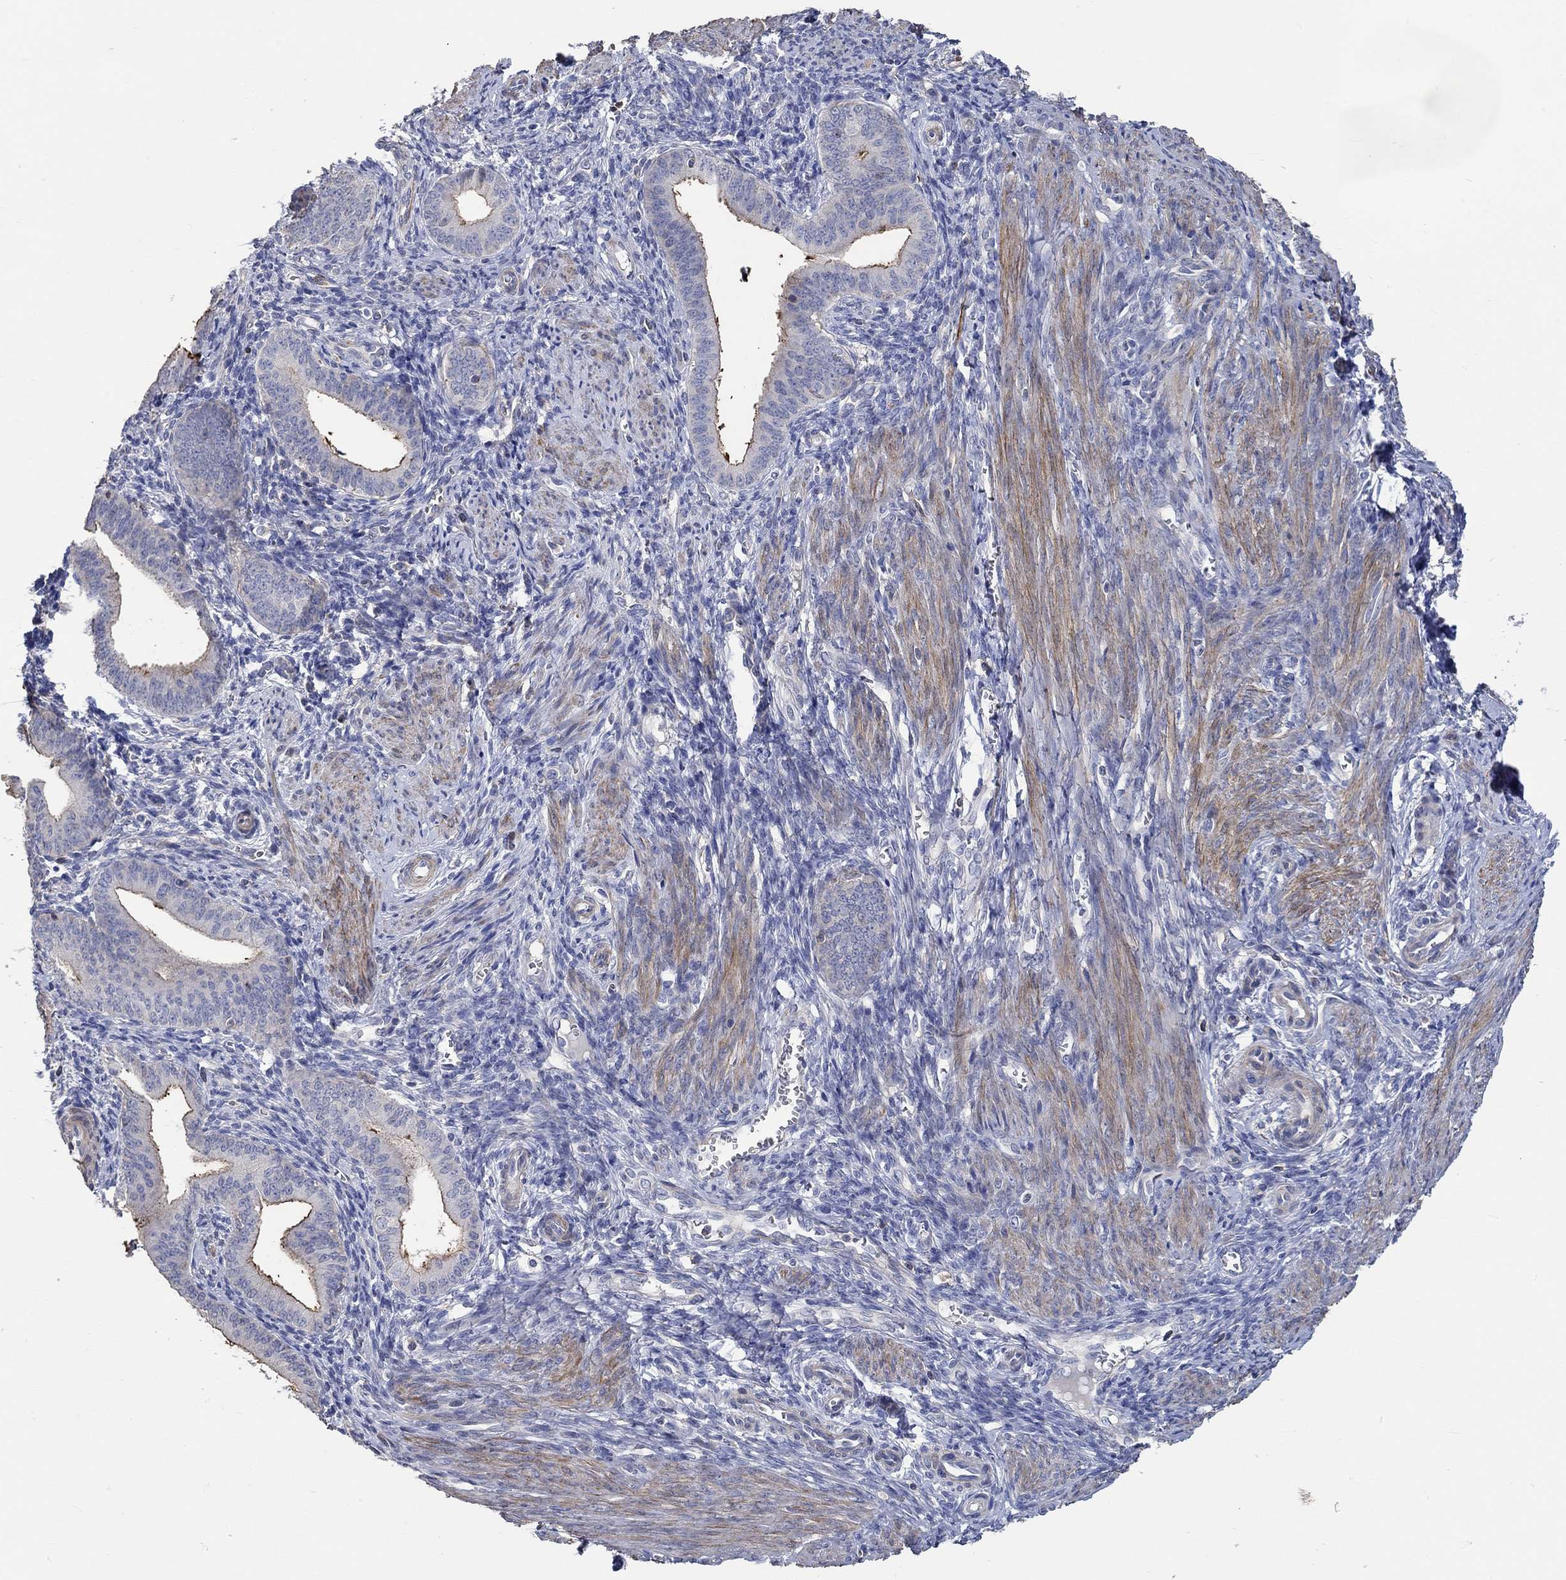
{"staining": {"intensity": "negative", "quantity": "none", "location": "none"}, "tissue": "endometrium", "cell_type": "Cells in endometrial stroma", "image_type": "normal", "snomed": [{"axis": "morphology", "description": "Normal tissue, NOS"}, {"axis": "topography", "description": "Endometrium"}], "caption": "Benign endometrium was stained to show a protein in brown. There is no significant staining in cells in endometrial stroma. Brightfield microscopy of immunohistochemistry stained with DAB (3,3'-diaminobenzidine) (brown) and hematoxylin (blue), captured at high magnification.", "gene": "TNFAIP8L3", "patient": {"sex": "female", "age": 42}}